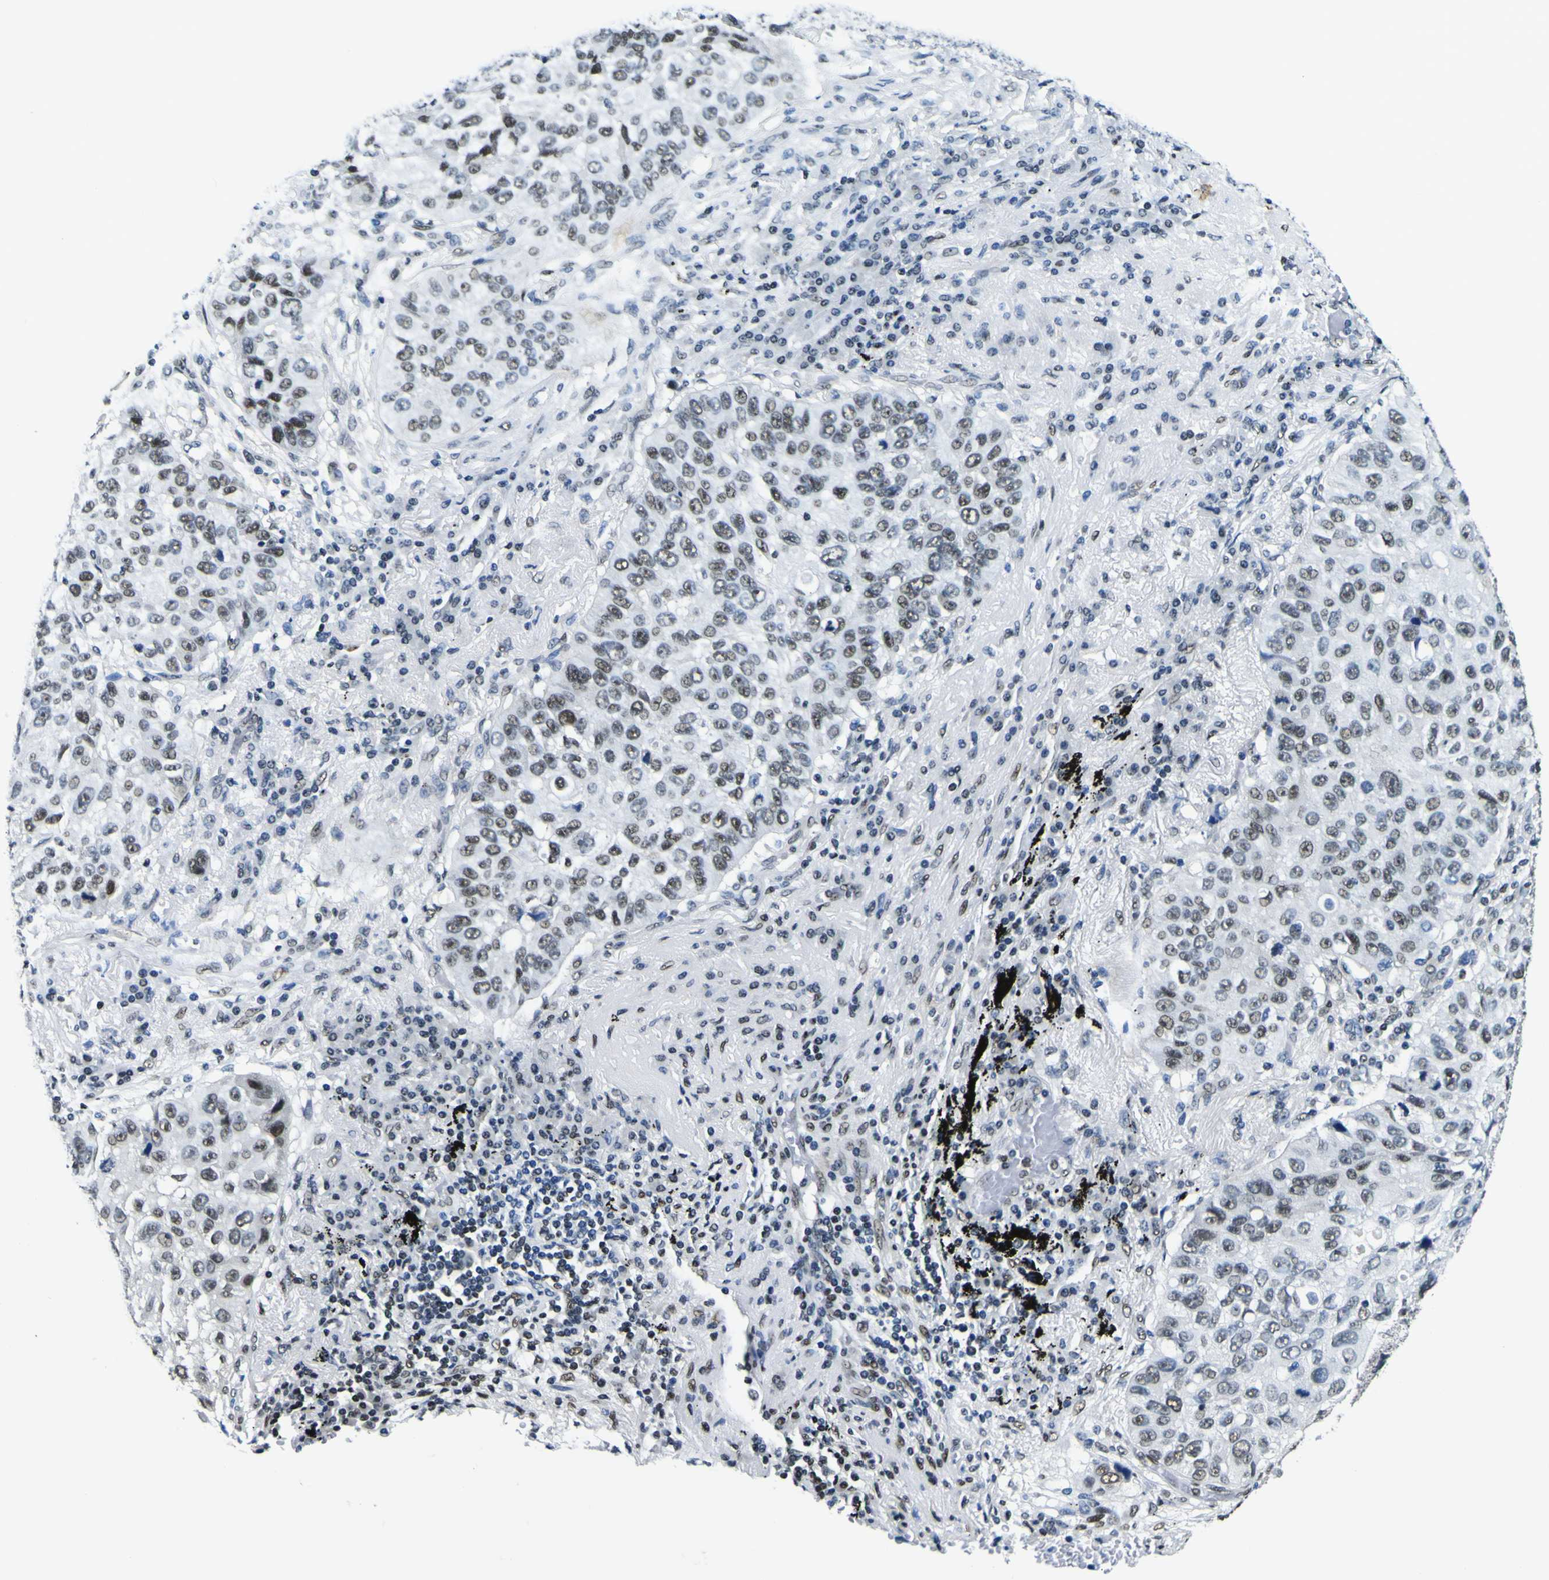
{"staining": {"intensity": "weak", "quantity": ">75%", "location": "nuclear"}, "tissue": "lung cancer", "cell_type": "Tumor cells", "image_type": "cancer", "snomed": [{"axis": "morphology", "description": "Squamous cell carcinoma, NOS"}, {"axis": "topography", "description": "Lung"}], "caption": "Squamous cell carcinoma (lung) tissue displays weak nuclear expression in about >75% of tumor cells", "gene": "SP1", "patient": {"sex": "male", "age": 57}}